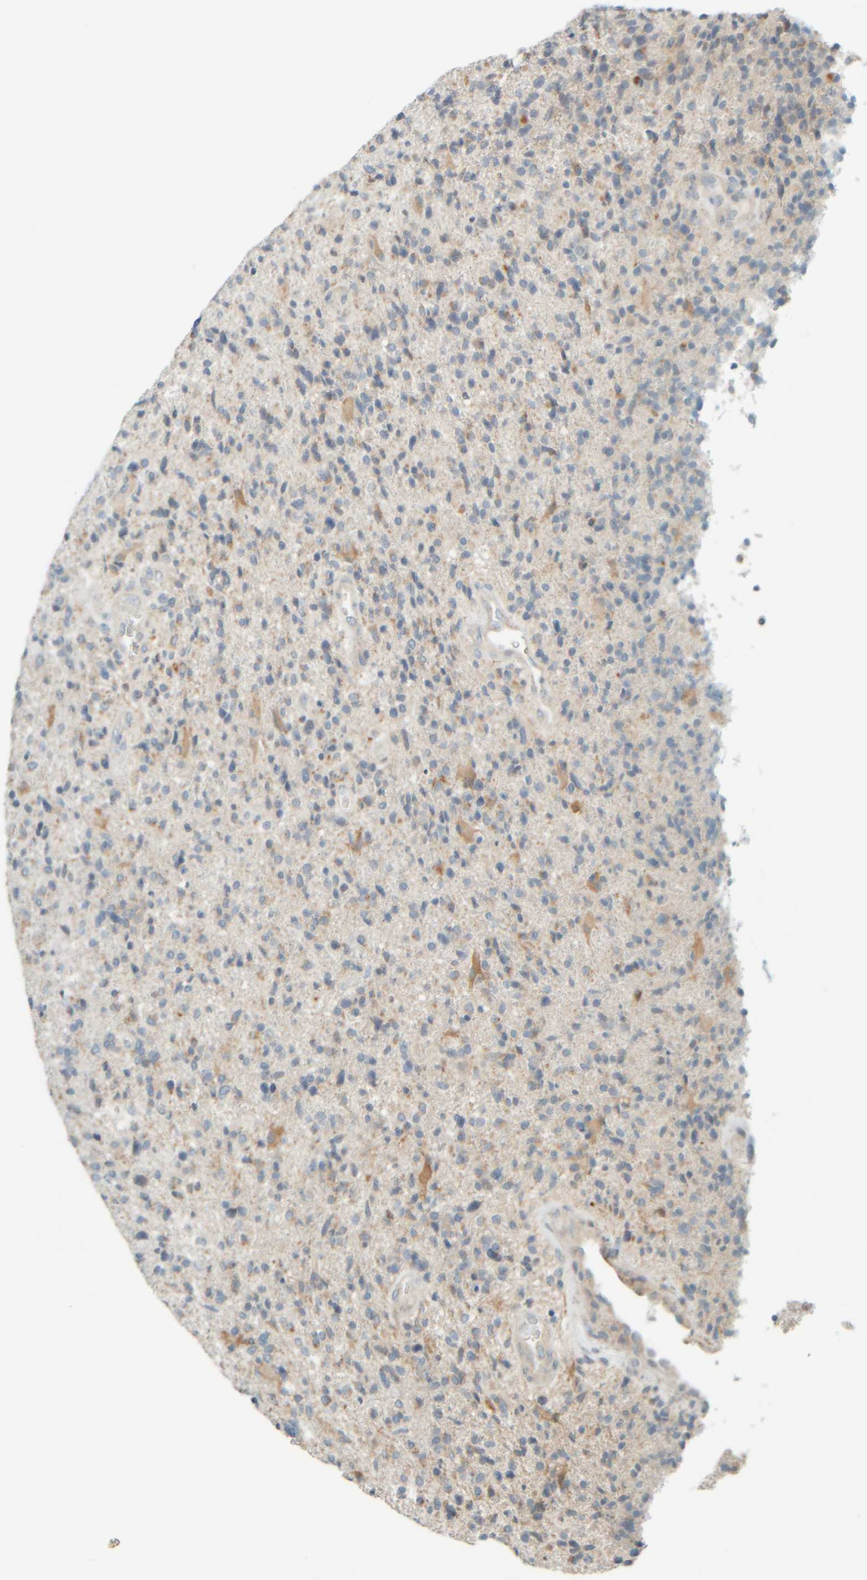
{"staining": {"intensity": "weak", "quantity": "<25%", "location": "cytoplasmic/membranous"}, "tissue": "glioma", "cell_type": "Tumor cells", "image_type": "cancer", "snomed": [{"axis": "morphology", "description": "Glioma, malignant, High grade"}, {"axis": "topography", "description": "Brain"}], "caption": "High magnification brightfield microscopy of glioma stained with DAB (3,3'-diaminobenzidine) (brown) and counterstained with hematoxylin (blue): tumor cells show no significant staining.", "gene": "PTGES3L-AARSD1", "patient": {"sex": "male", "age": 72}}